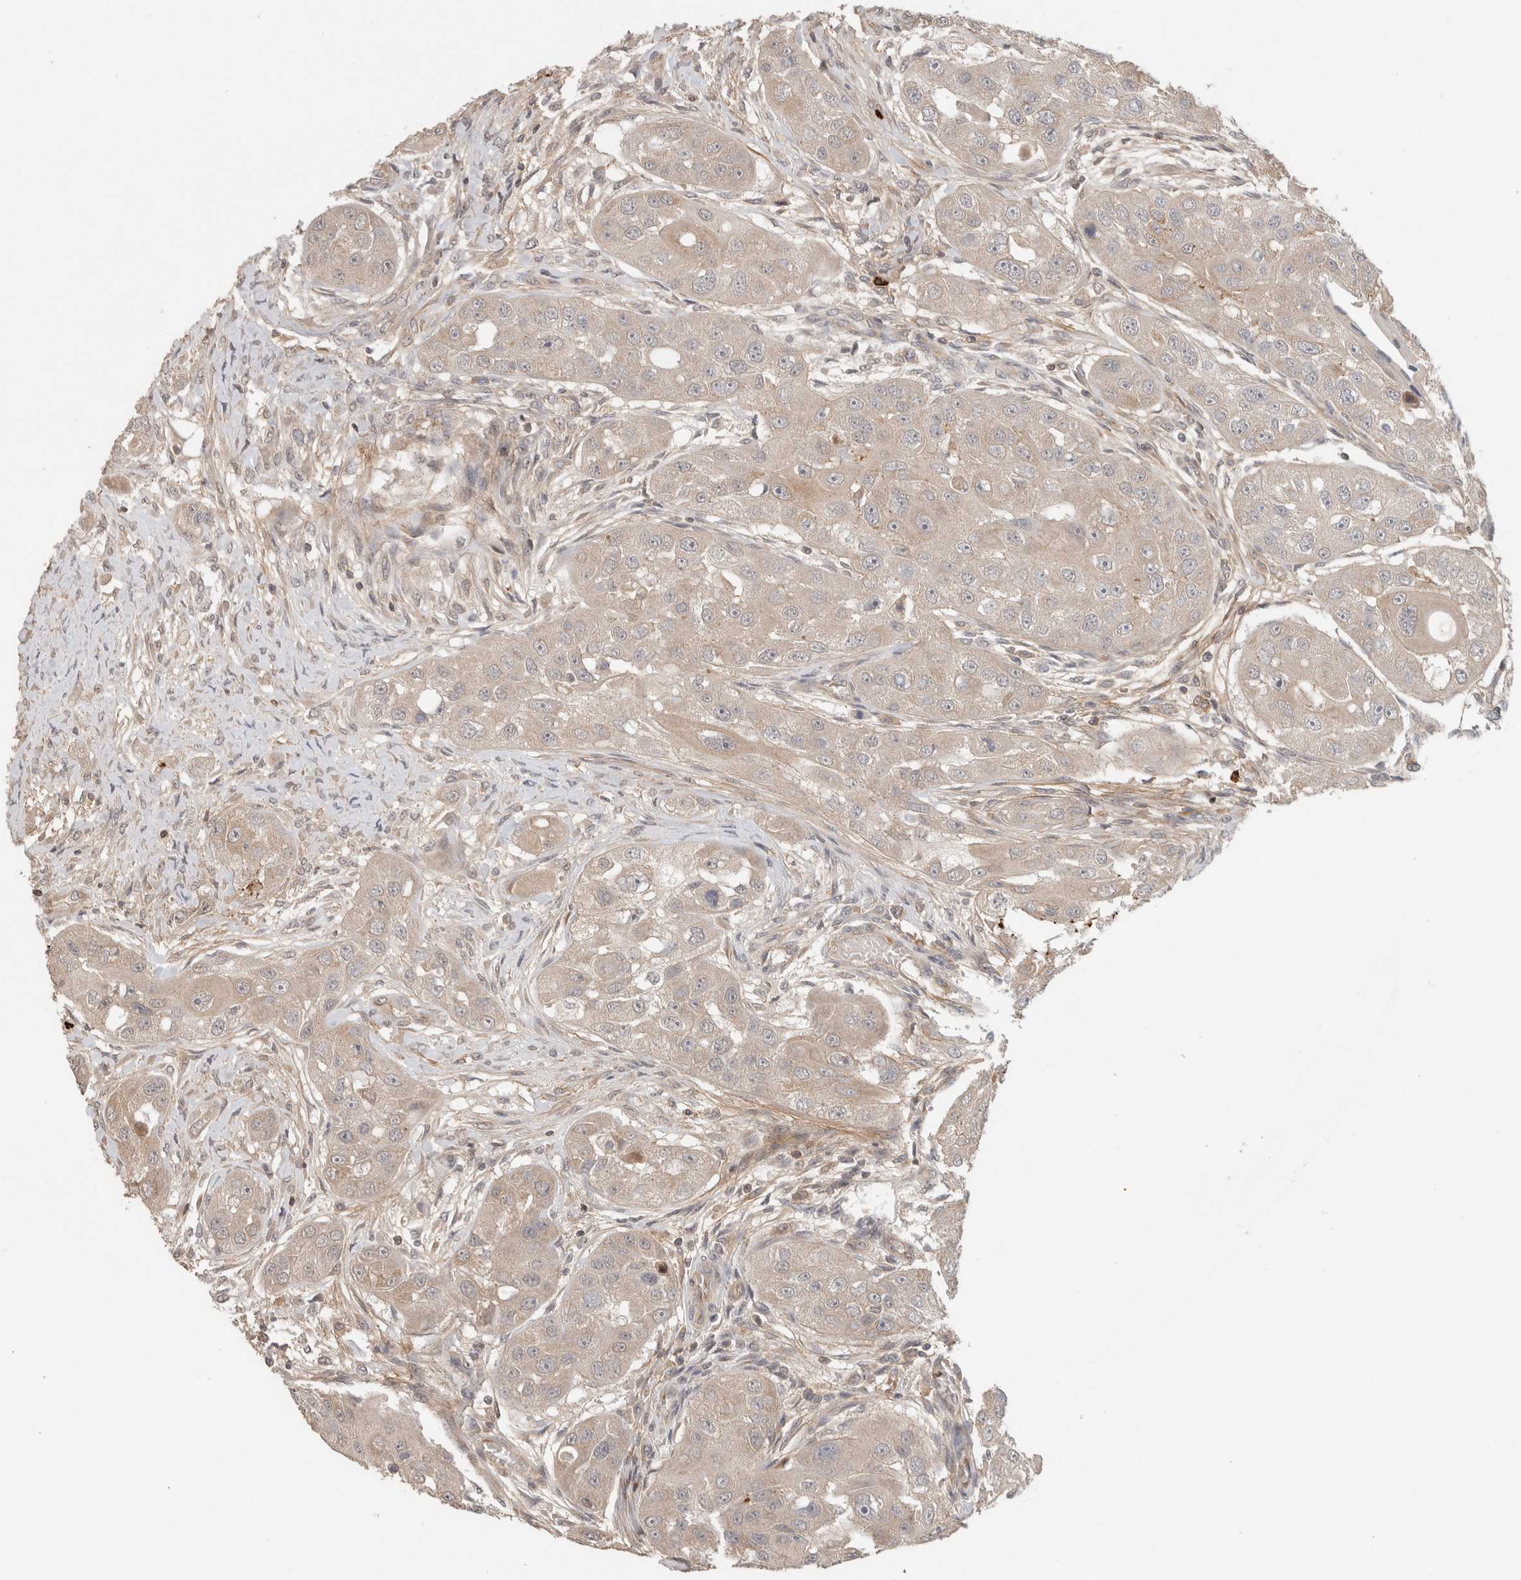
{"staining": {"intensity": "weak", "quantity": "<25%", "location": "cytoplasmic/membranous"}, "tissue": "head and neck cancer", "cell_type": "Tumor cells", "image_type": "cancer", "snomed": [{"axis": "morphology", "description": "Normal tissue, NOS"}, {"axis": "morphology", "description": "Squamous cell carcinoma, NOS"}, {"axis": "topography", "description": "Skeletal muscle"}, {"axis": "topography", "description": "Head-Neck"}], "caption": "Immunohistochemical staining of human head and neck cancer displays no significant positivity in tumor cells.", "gene": "HSPG2", "patient": {"sex": "male", "age": 51}}